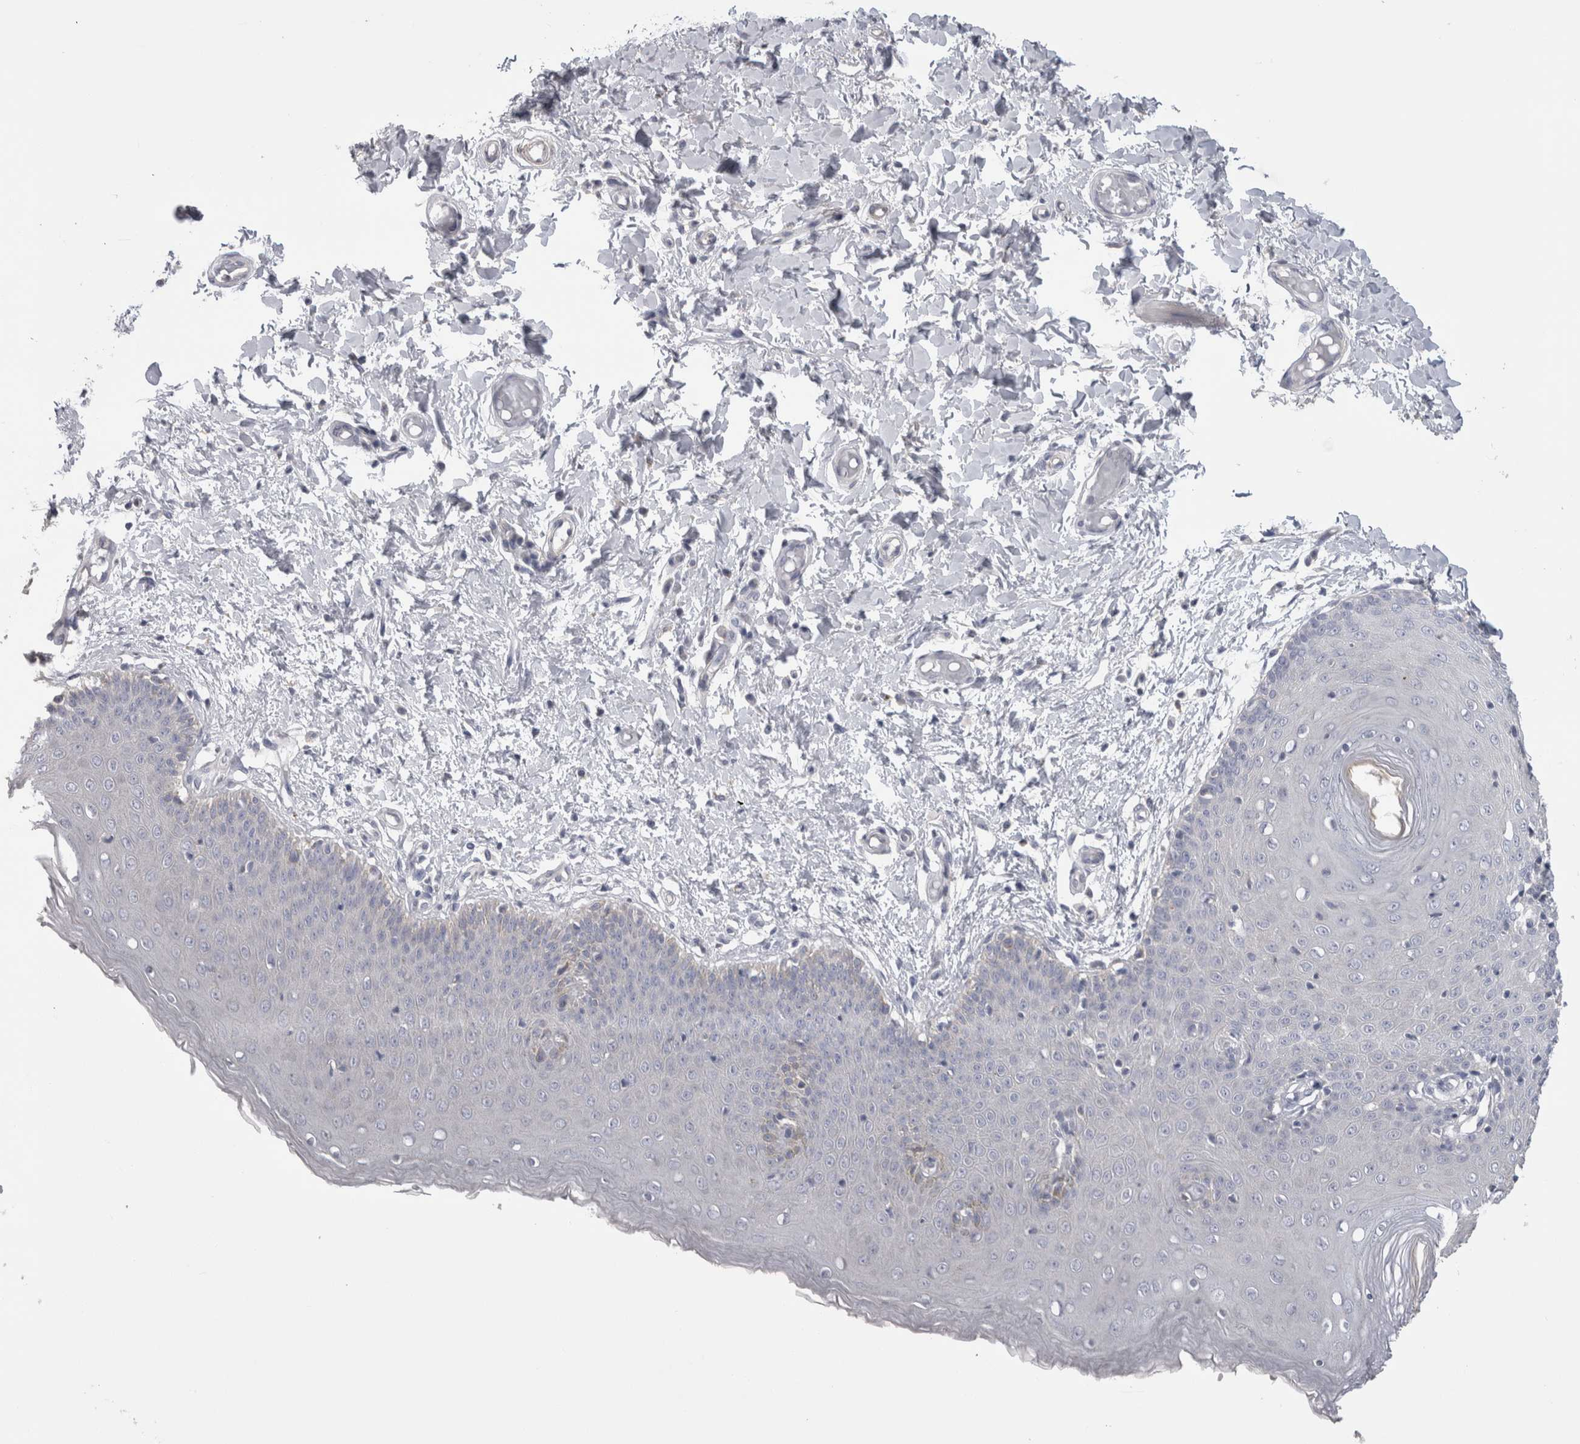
{"staining": {"intensity": "weak", "quantity": "<25%", "location": "cytoplasmic/membranous"}, "tissue": "skin", "cell_type": "Epidermal cells", "image_type": "normal", "snomed": [{"axis": "morphology", "description": "Normal tissue, NOS"}, {"axis": "topography", "description": "Vulva"}], "caption": "Immunohistochemistry of unremarkable human skin shows no positivity in epidermal cells.", "gene": "DHRS4", "patient": {"sex": "female", "age": 66}}